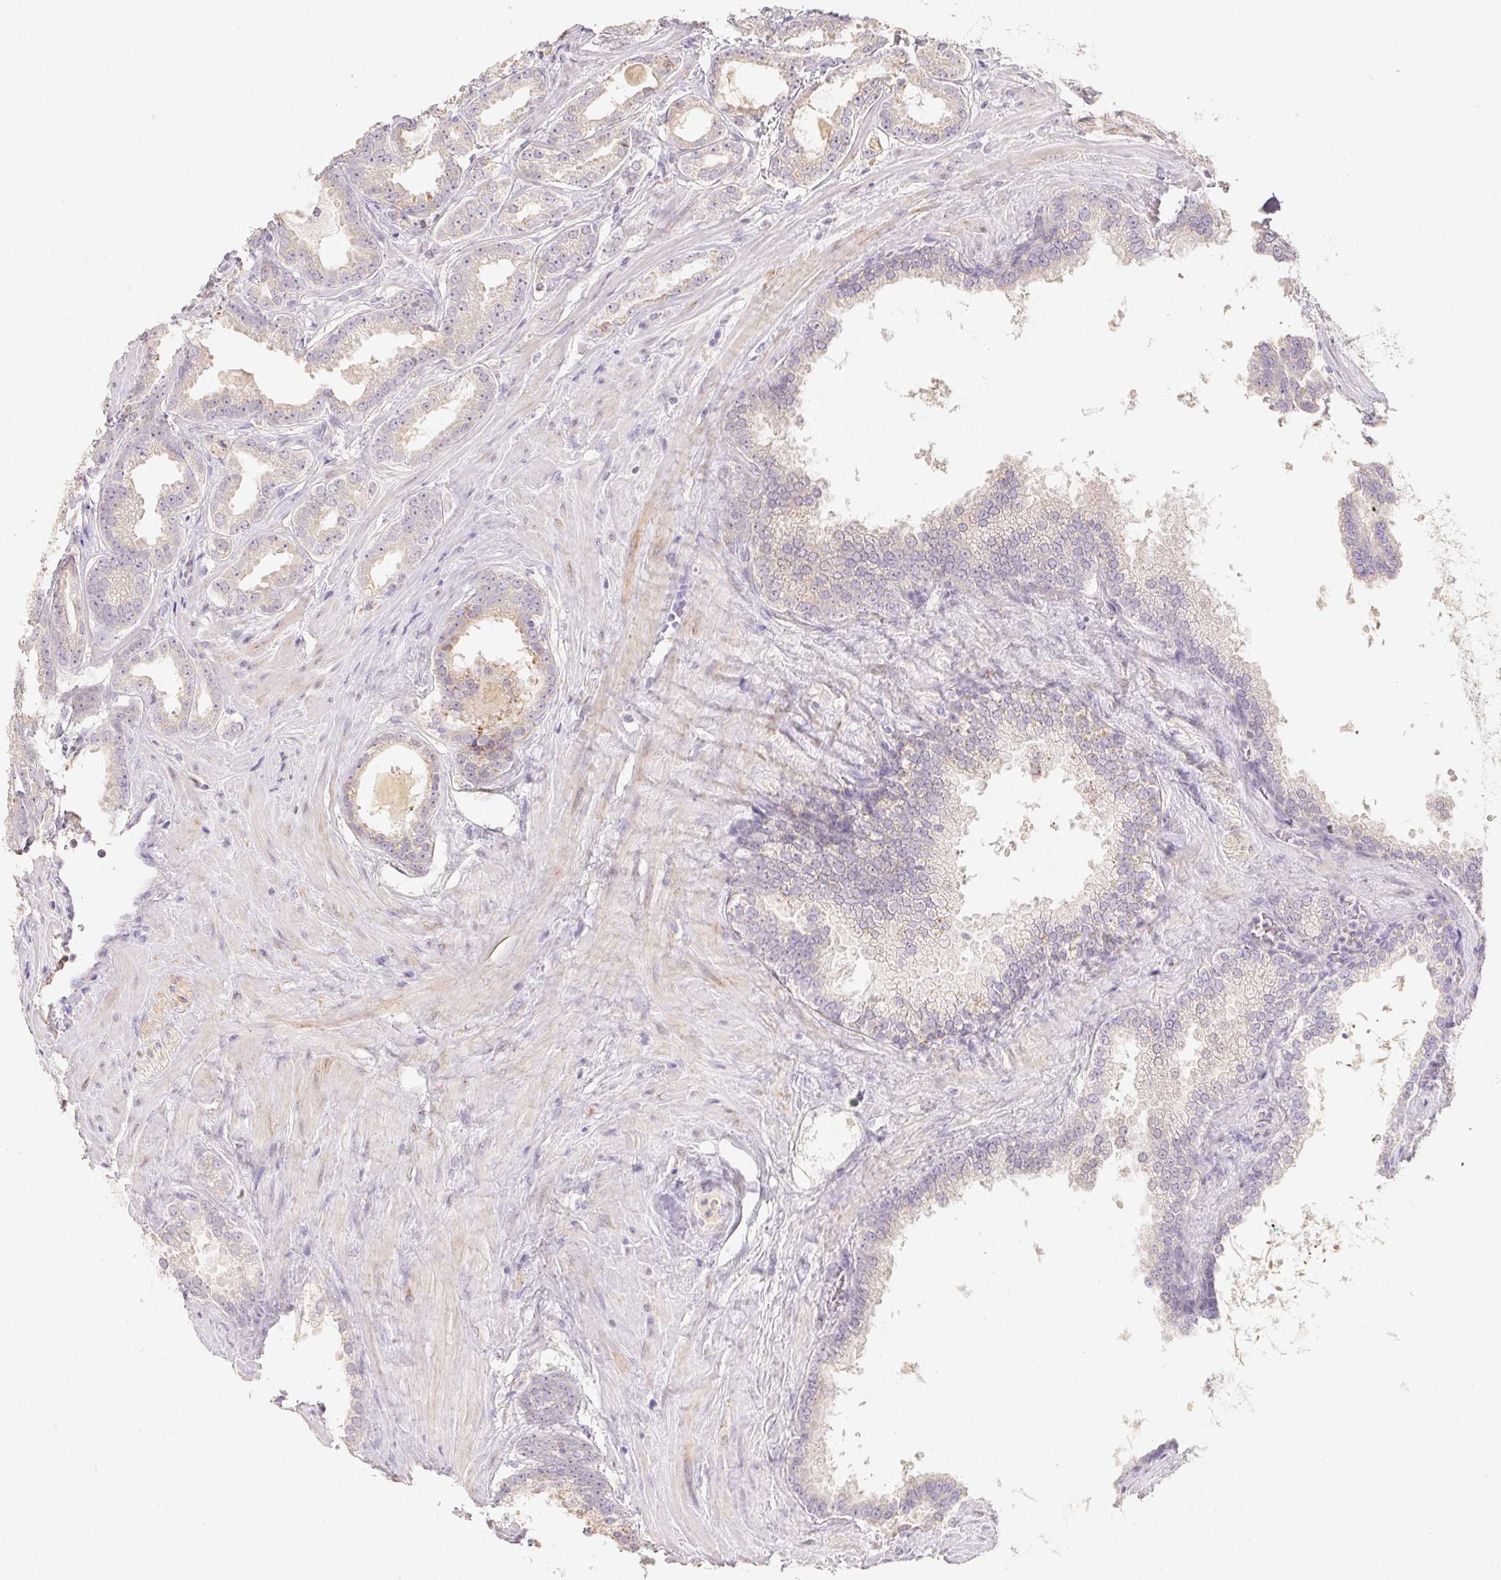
{"staining": {"intensity": "weak", "quantity": "<25%", "location": "cytoplasmic/membranous"}, "tissue": "prostate cancer", "cell_type": "Tumor cells", "image_type": "cancer", "snomed": [{"axis": "morphology", "description": "Adenocarcinoma, Low grade"}, {"axis": "topography", "description": "Prostate"}], "caption": "Immunohistochemistry (IHC) photomicrograph of neoplastic tissue: human prostate cancer (adenocarcinoma (low-grade)) stained with DAB demonstrates no significant protein staining in tumor cells.", "gene": "ACVR1B", "patient": {"sex": "male", "age": 65}}